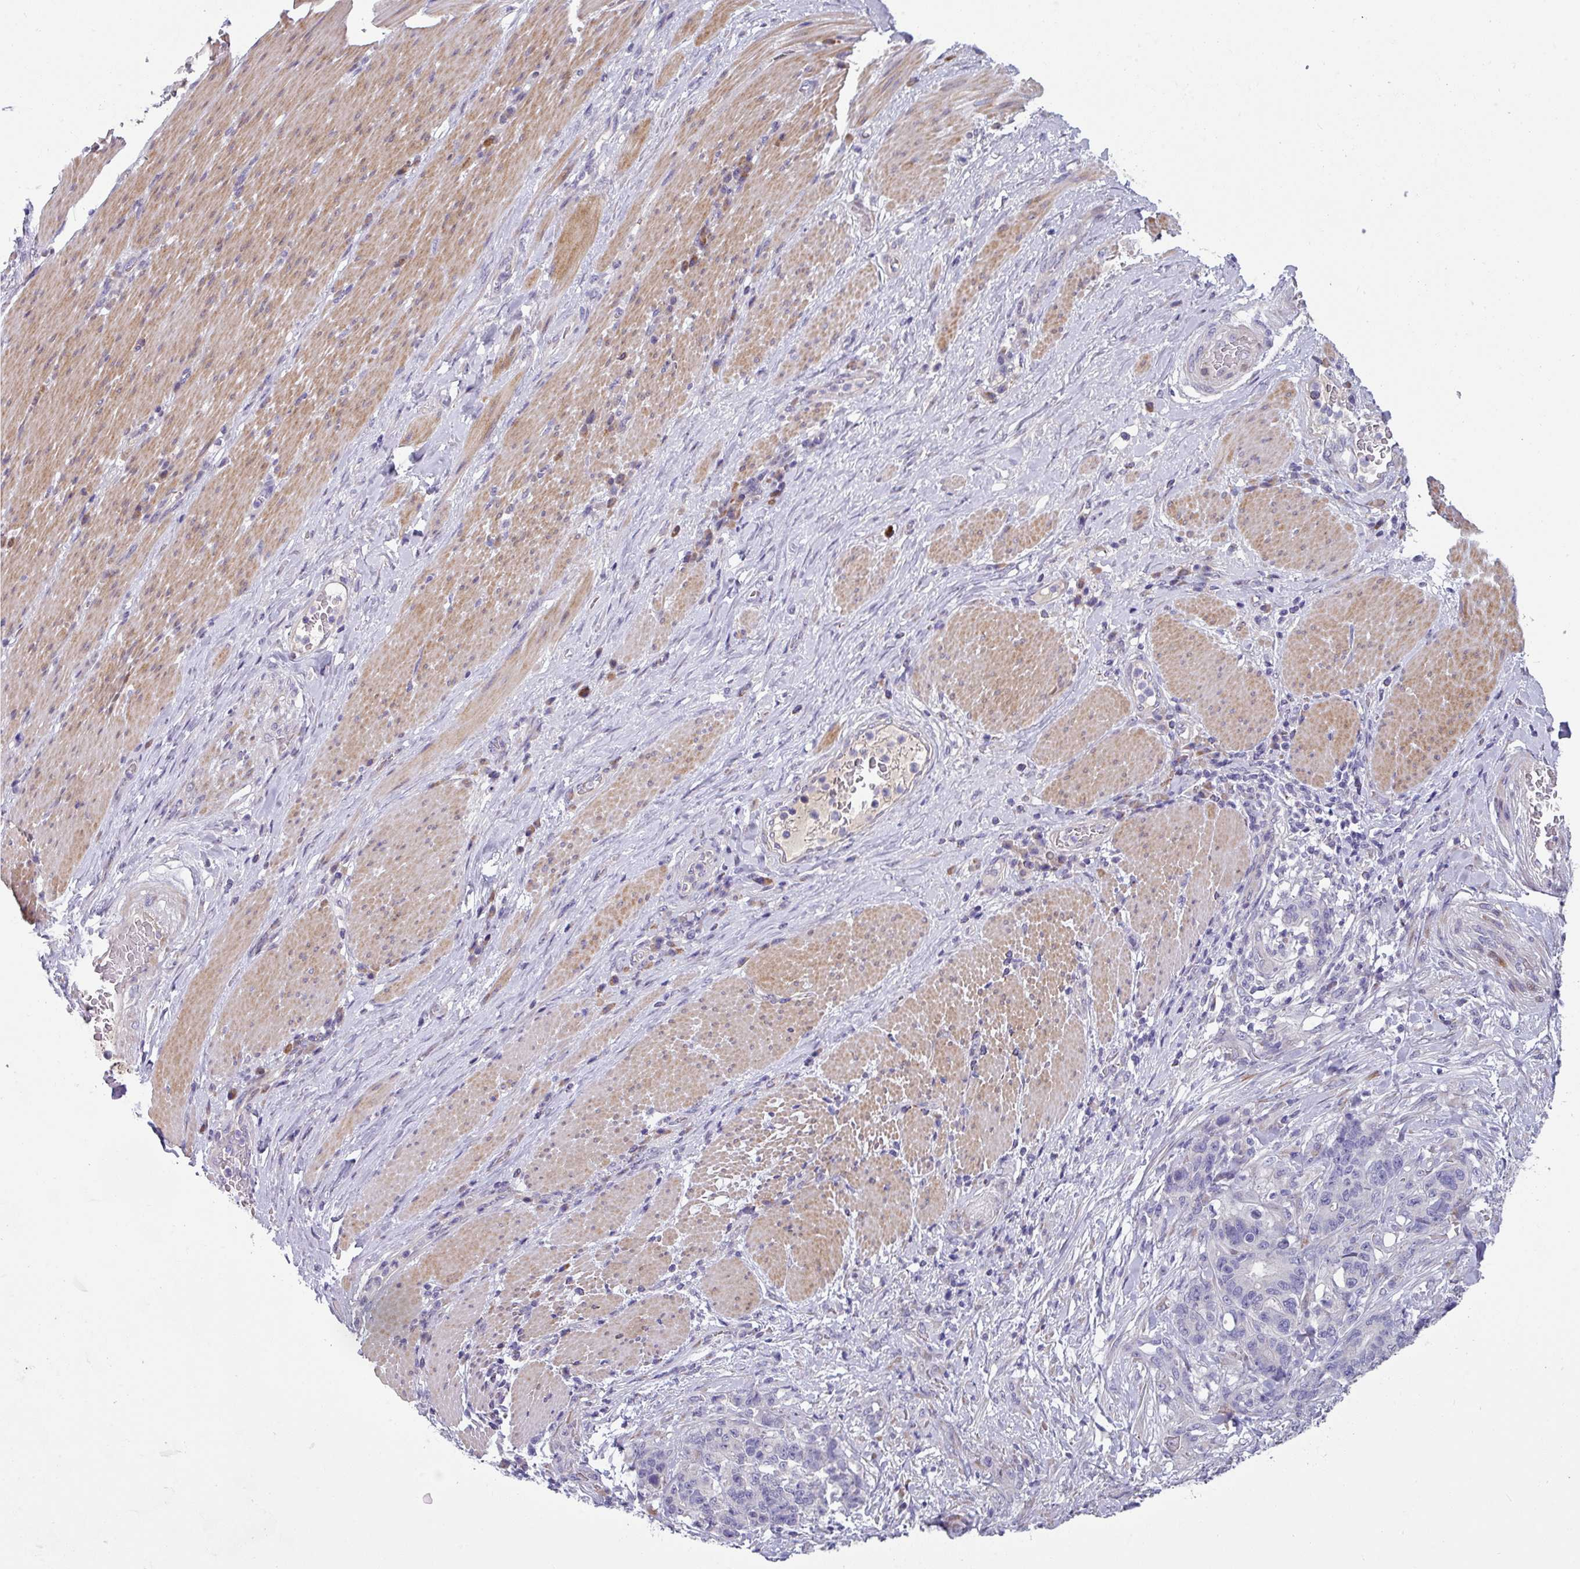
{"staining": {"intensity": "negative", "quantity": "none", "location": "none"}, "tissue": "stomach cancer", "cell_type": "Tumor cells", "image_type": "cancer", "snomed": [{"axis": "morphology", "description": "Normal tissue, NOS"}, {"axis": "morphology", "description": "Adenocarcinoma, NOS"}, {"axis": "topography", "description": "Stomach"}], "caption": "Immunohistochemical staining of stomach cancer (adenocarcinoma) exhibits no significant positivity in tumor cells.", "gene": "KLHL3", "patient": {"sex": "female", "age": 64}}